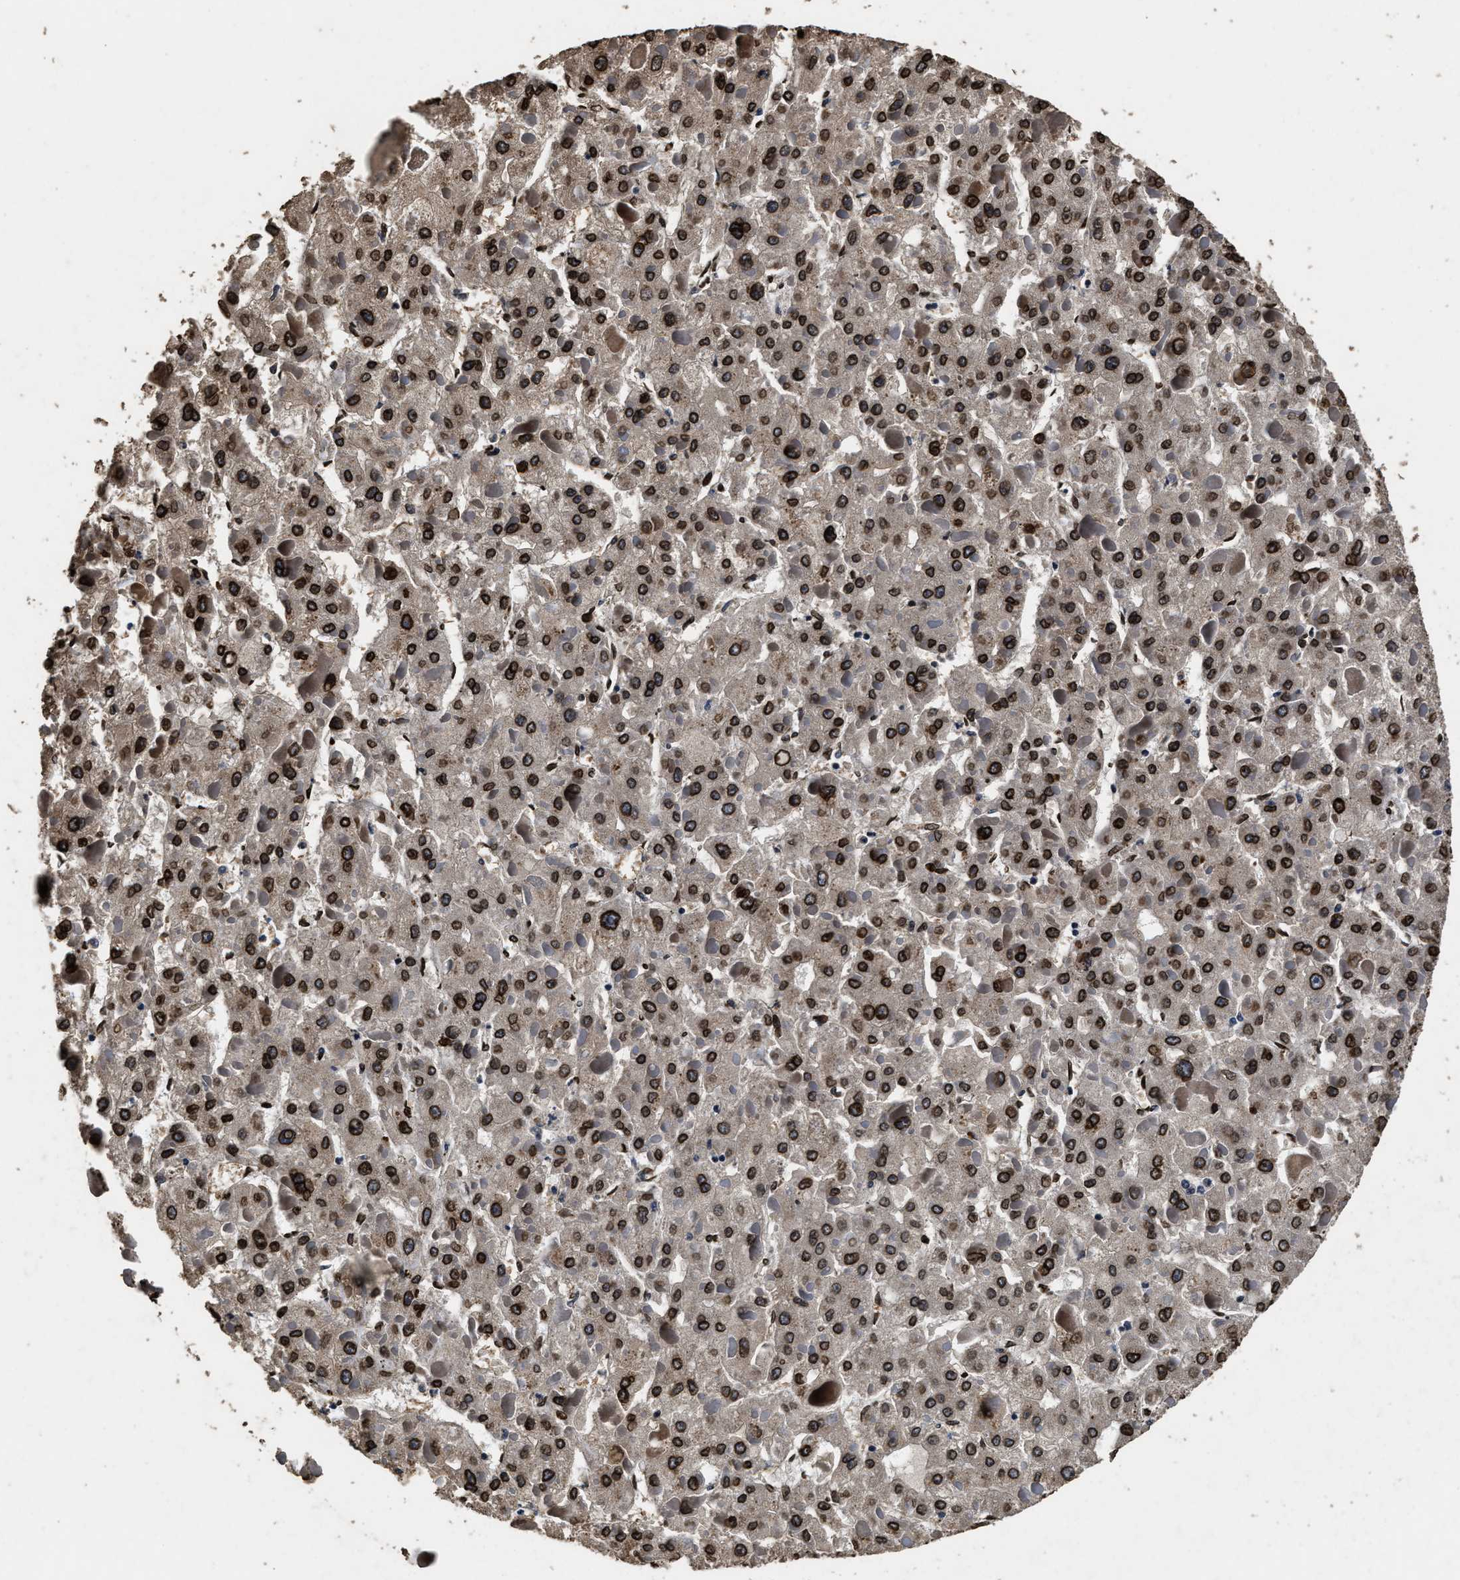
{"staining": {"intensity": "strong", "quantity": ">75%", "location": "cytoplasmic/membranous,nuclear"}, "tissue": "liver cancer", "cell_type": "Tumor cells", "image_type": "cancer", "snomed": [{"axis": "morphology", "description": "Carcinoma, Hepatocellular, NOS"}, {"axis": "topography", "description": "Liver"}], "caption": "Immunohistochemistry (IHC) photomicrograph of hepatocellular carcinoma (liver) stained for a protein (brown), which exhibits high levels of strong cytoplasmic/membranous and nuclear positivity in approximately >75% of tumor cells.", "gene": "ACCS", "patient": {"sex": "female", "age": 73}}